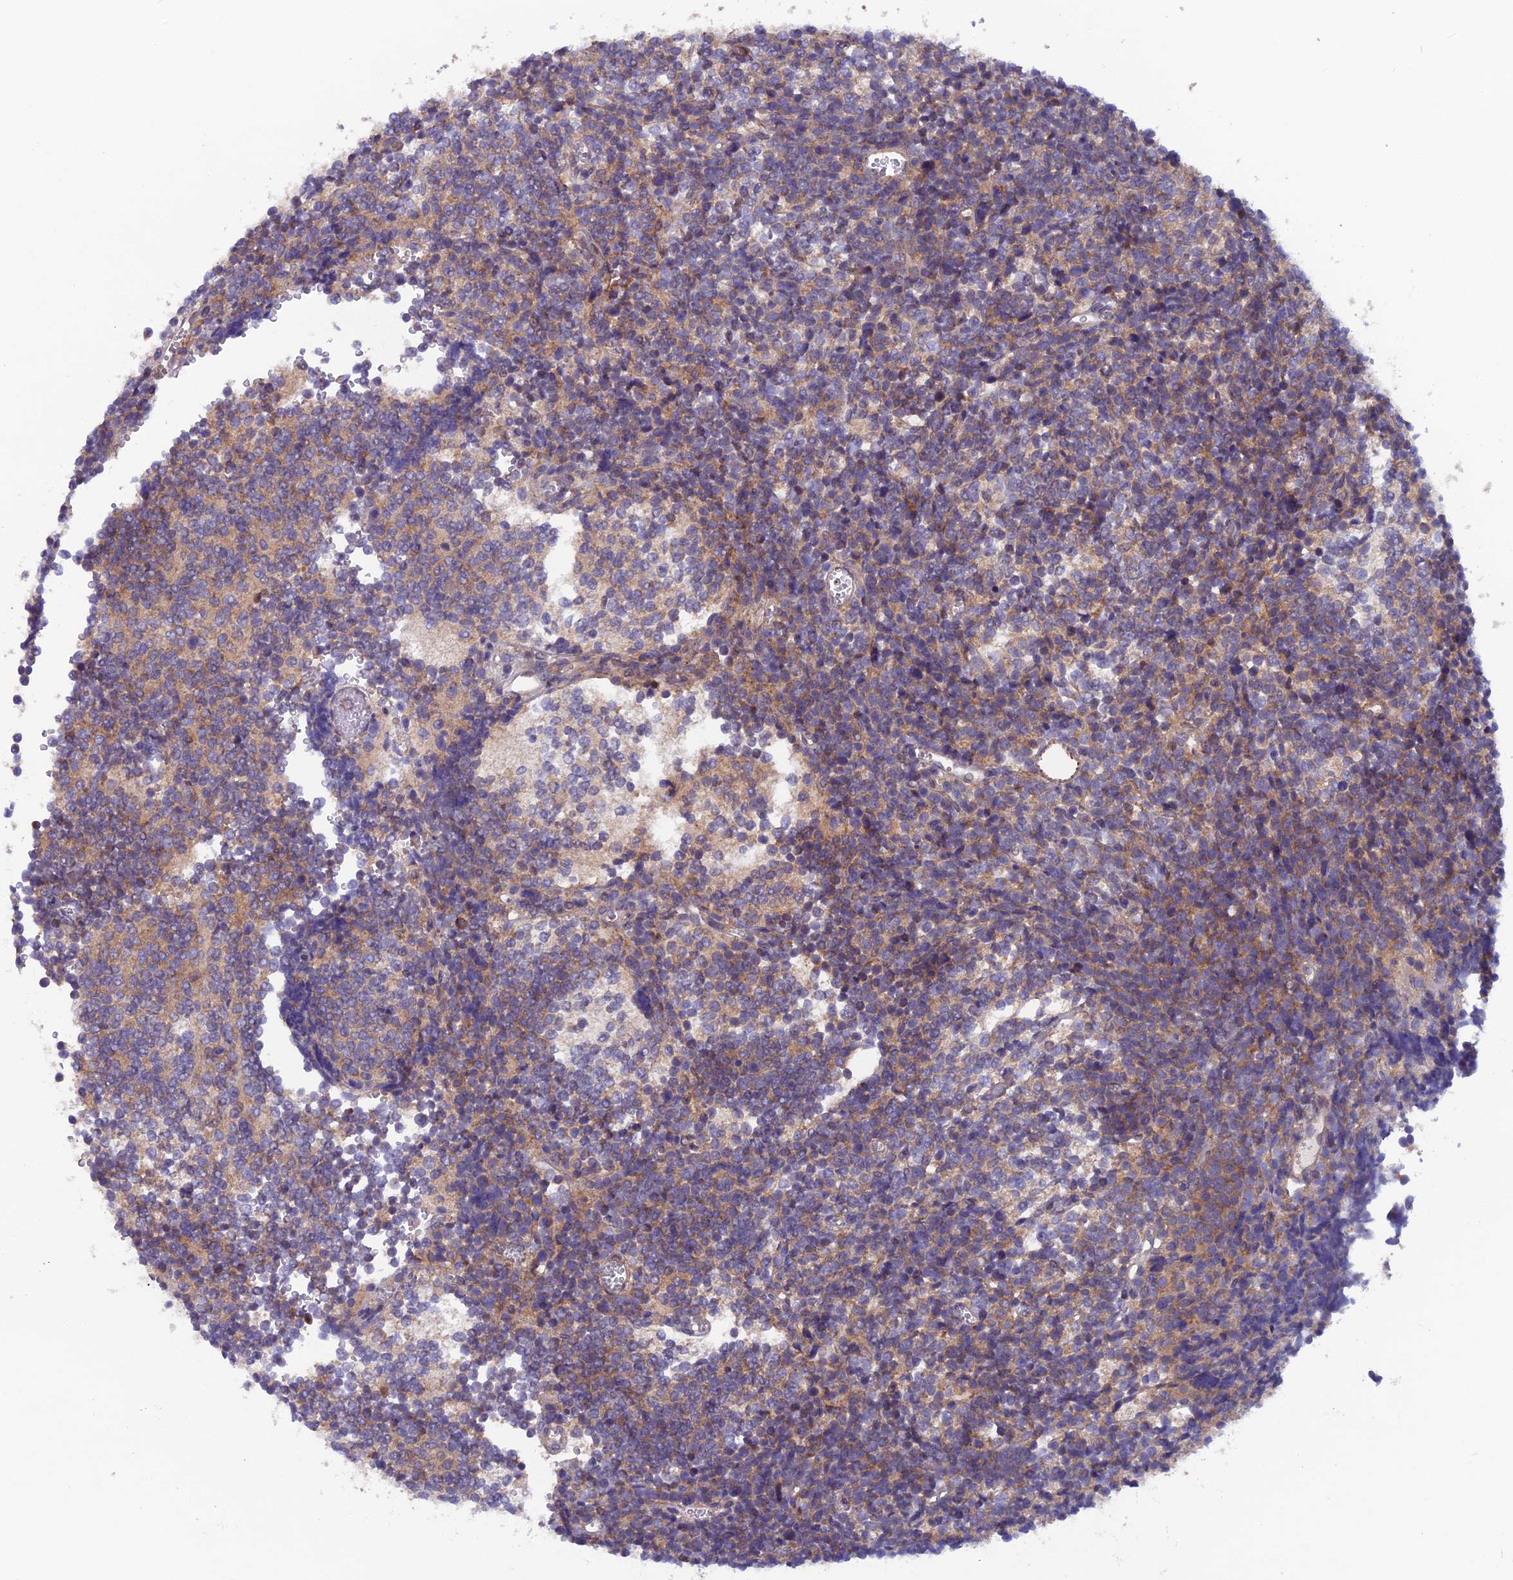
{"staining": {"intensity": "moderate", "quantity": "25%-75%", "location": "cytoplasmic/membranous"}, "tissue": "glioma", "cell_type": "Tumor cells", "image_type": "cancer", "snomed": [{"axis": "morphology", "description": "Glioma, malignant, Low grade"}, {"axis": "topography", "description": "Brain"}], "caption": "This image demonstrates IHC staining of glioma, with medium moderate cytoplasmic/membranous staining in approximately 25%-75% of tumor cells.", "gene": "MAST2", "patient": {"sex": "female", "age": 1}}